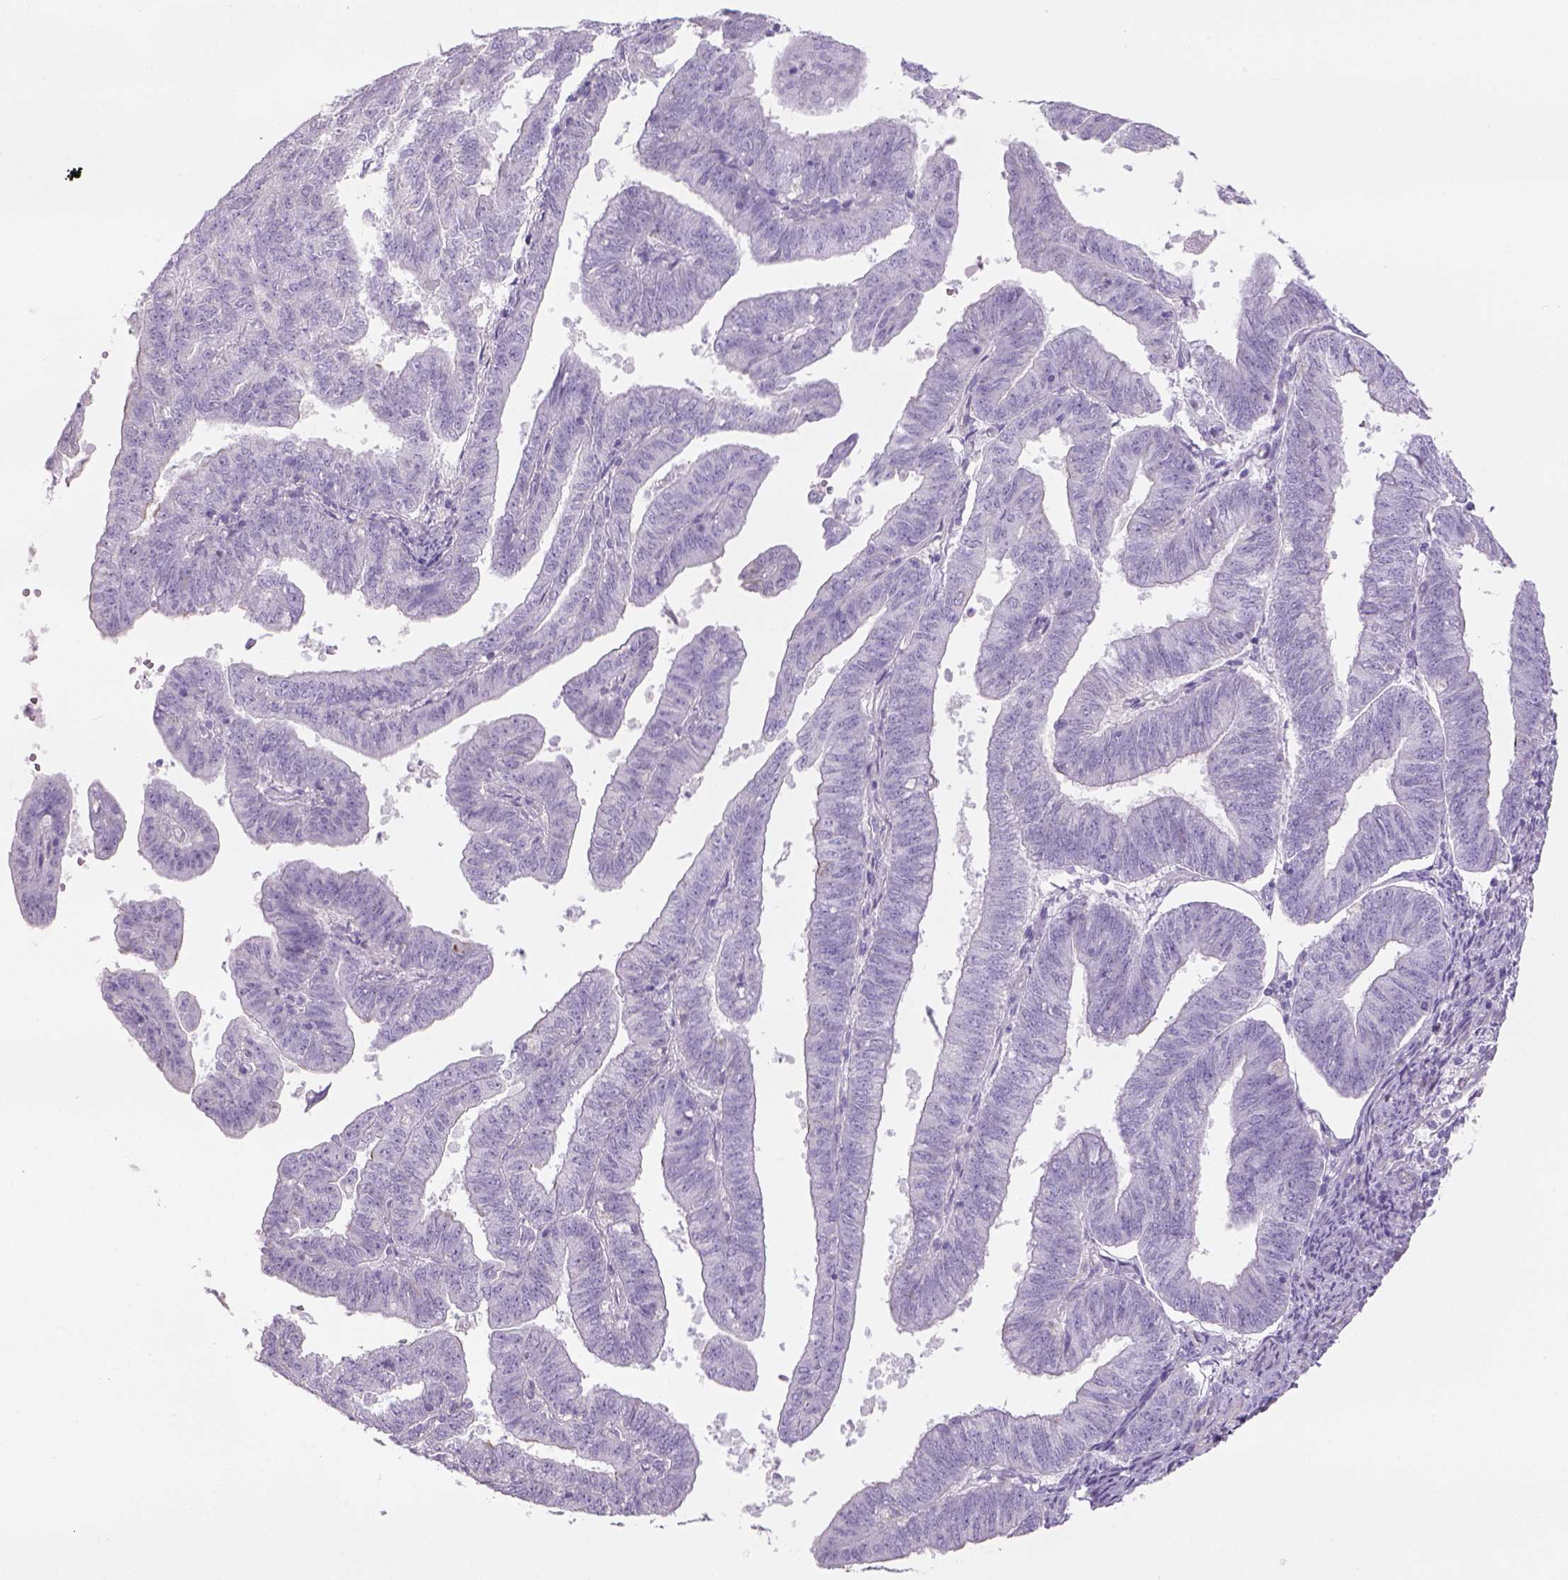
{"staining": {"intensity": "negative", "quantity": "none", "location": "none"}, "tissue": "endometrial cancer", "cell_type": "Tumor cells", "image_type": "cancer", "snomed": [{"axis": "morphology", "description": "Adenocarcinoma, NOS"}, {"axis": "topography", "description": "Endometrium"}], "caption": "High magnification brightfield microscopy of endometrial adenocarcinoma stained with DAB (brown) and counterstained with hematoxylin (blue): tumor cells show no significant staining. (DAB IHC with hematoxylin counter stain).", "gene": "TENM4", "patient": {"sex": "female", "age": 82}}